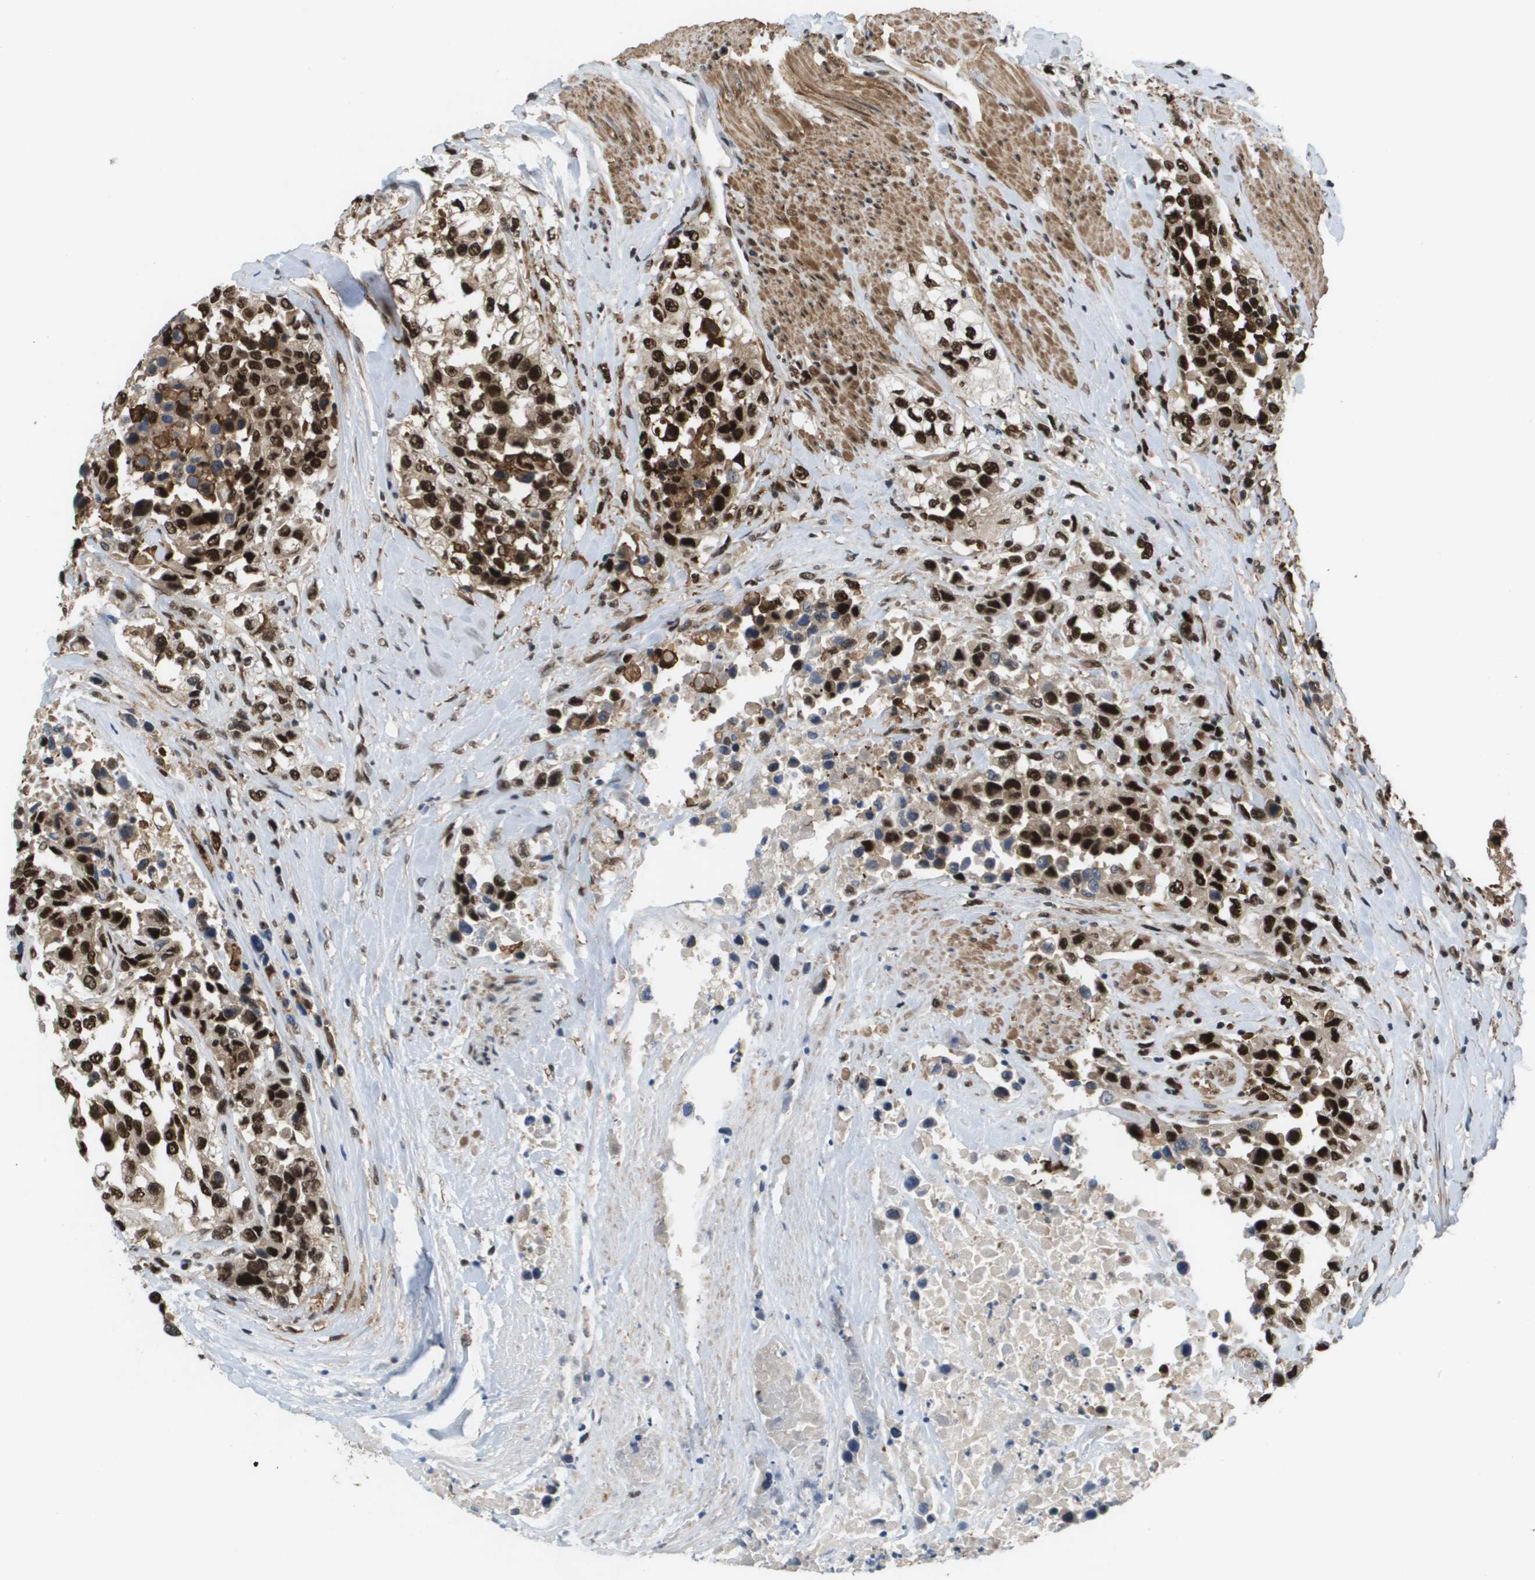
{"staining": {"intensity": "strong", "quantity": ">75%", "location": "cytoplasmic/membranous,nuclear"}, "tissue": "urothelial cancer", "cell_type": "Tumor cells", "image_type": "cancer", "snomed": [{"axis": "morphology", "description": "Urothelial carcinoma, High grade"}, {"axis": "topography", "description": "Urinary bladder"}], "caption": "Immunohistochemical staining of human urothelial cancer shows high levels of strong cytoplasmic/membranous and nuclear protein expression in approximately >75% of tumor cells. Immunohistochemistry (ihc) stains the protein in brown and the nuclei are stained blue.", "gene": "PRCC", "patient": {"sex": "female", "age": 80}}